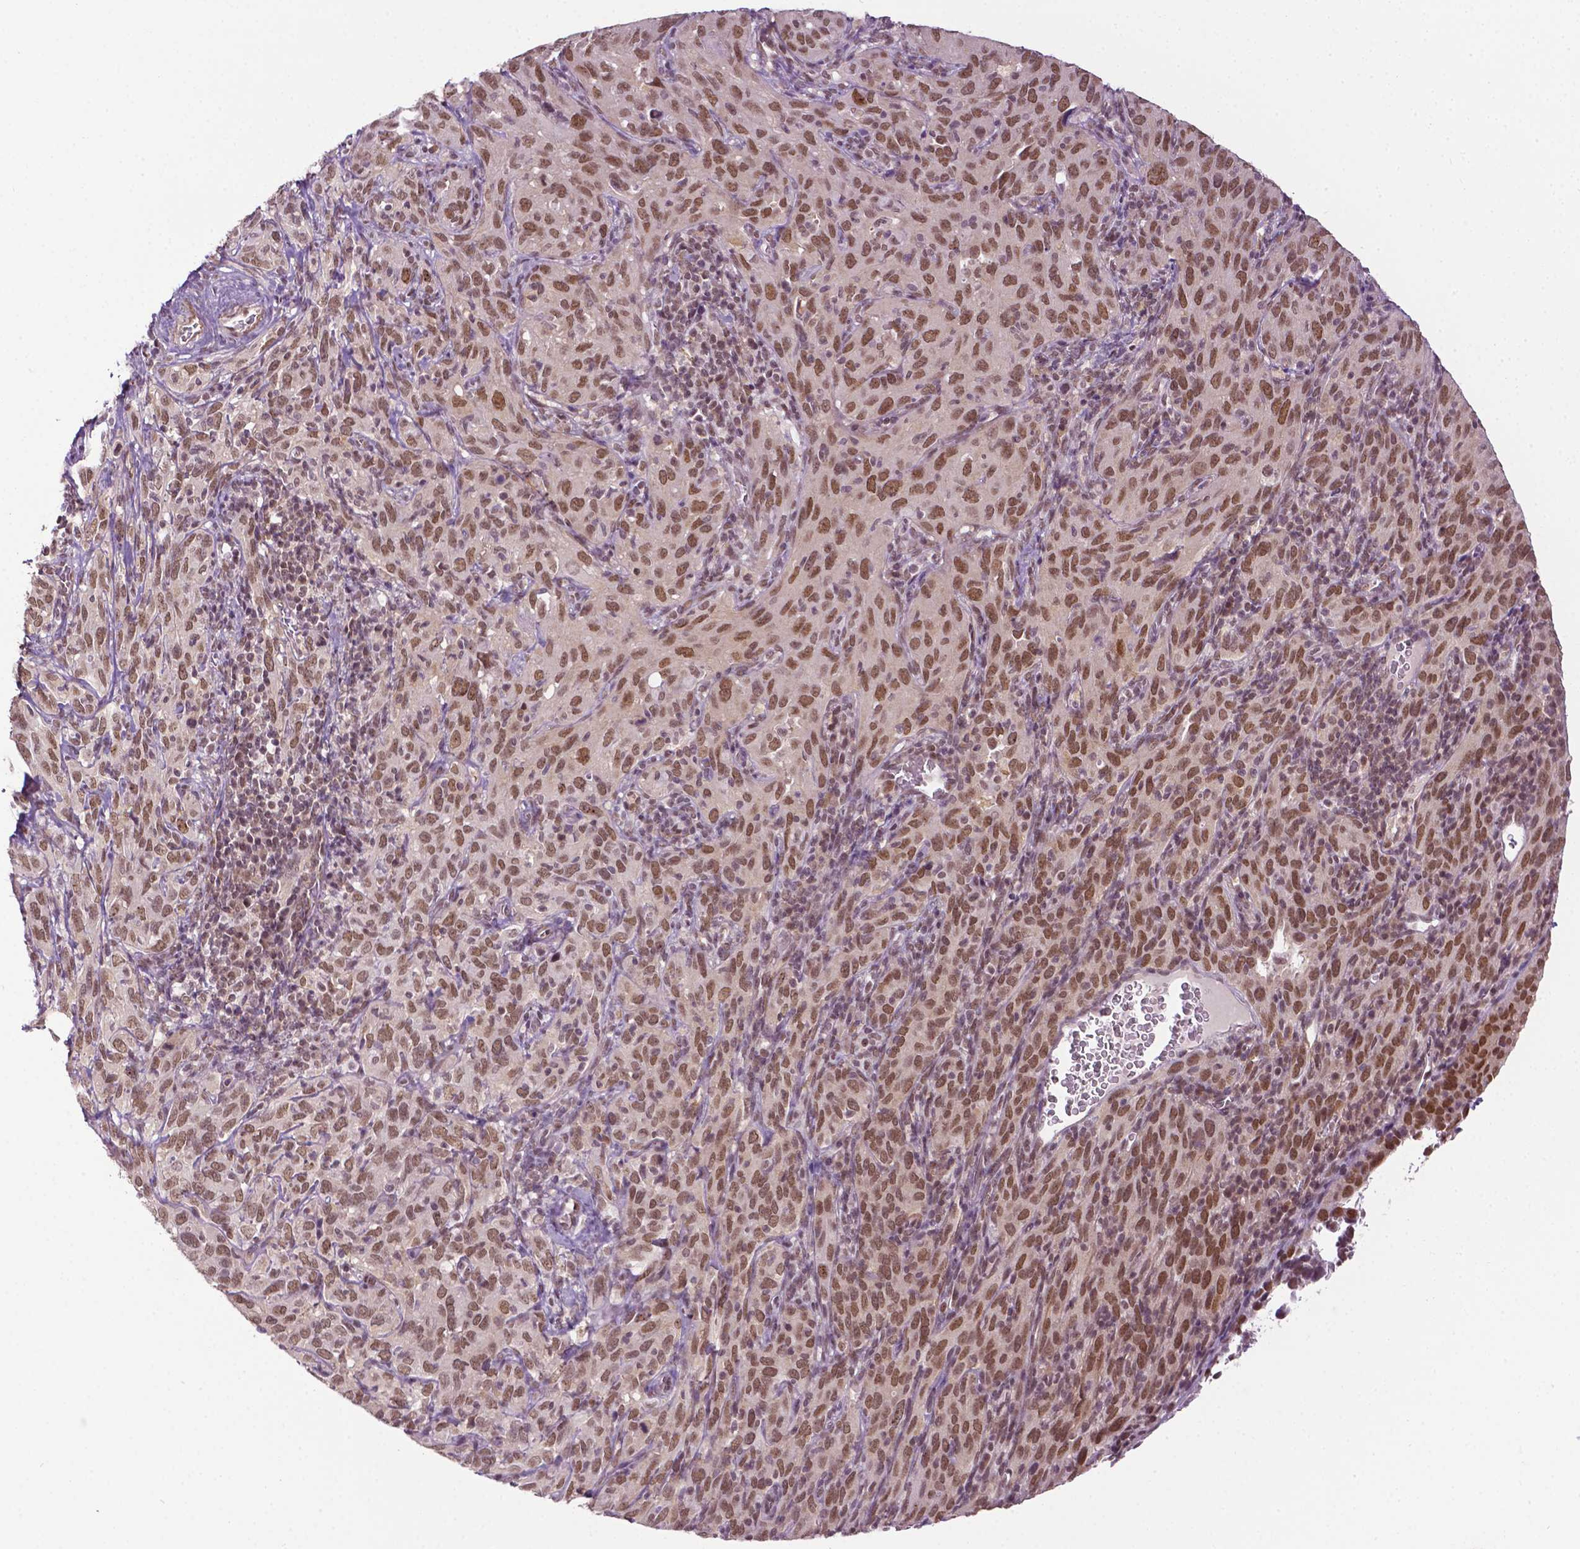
{"staining": {"intensity": "moderate", "quantity": ">75%", "location": "nuclear"}, "tissue": "cervical cancer", "cell_type": "Tumor cells", "image_type": "cancer", "snomed": [{"axis": "morphology", "description": "Normal tissue, NOS"}, {"axis": "morphology", "description": "Squamous cell carcinoma, NOS"}, {"axis": "topography", "description": "Cervix"}], "caption": "Tumor cells show medium levels of moderate nuclear positivity in approximately >75% of cells in human cervical cancer (squamous cell carcinoma).", "gene": "UBQLN4", "patient": {"sex": "female", "age": 51}}